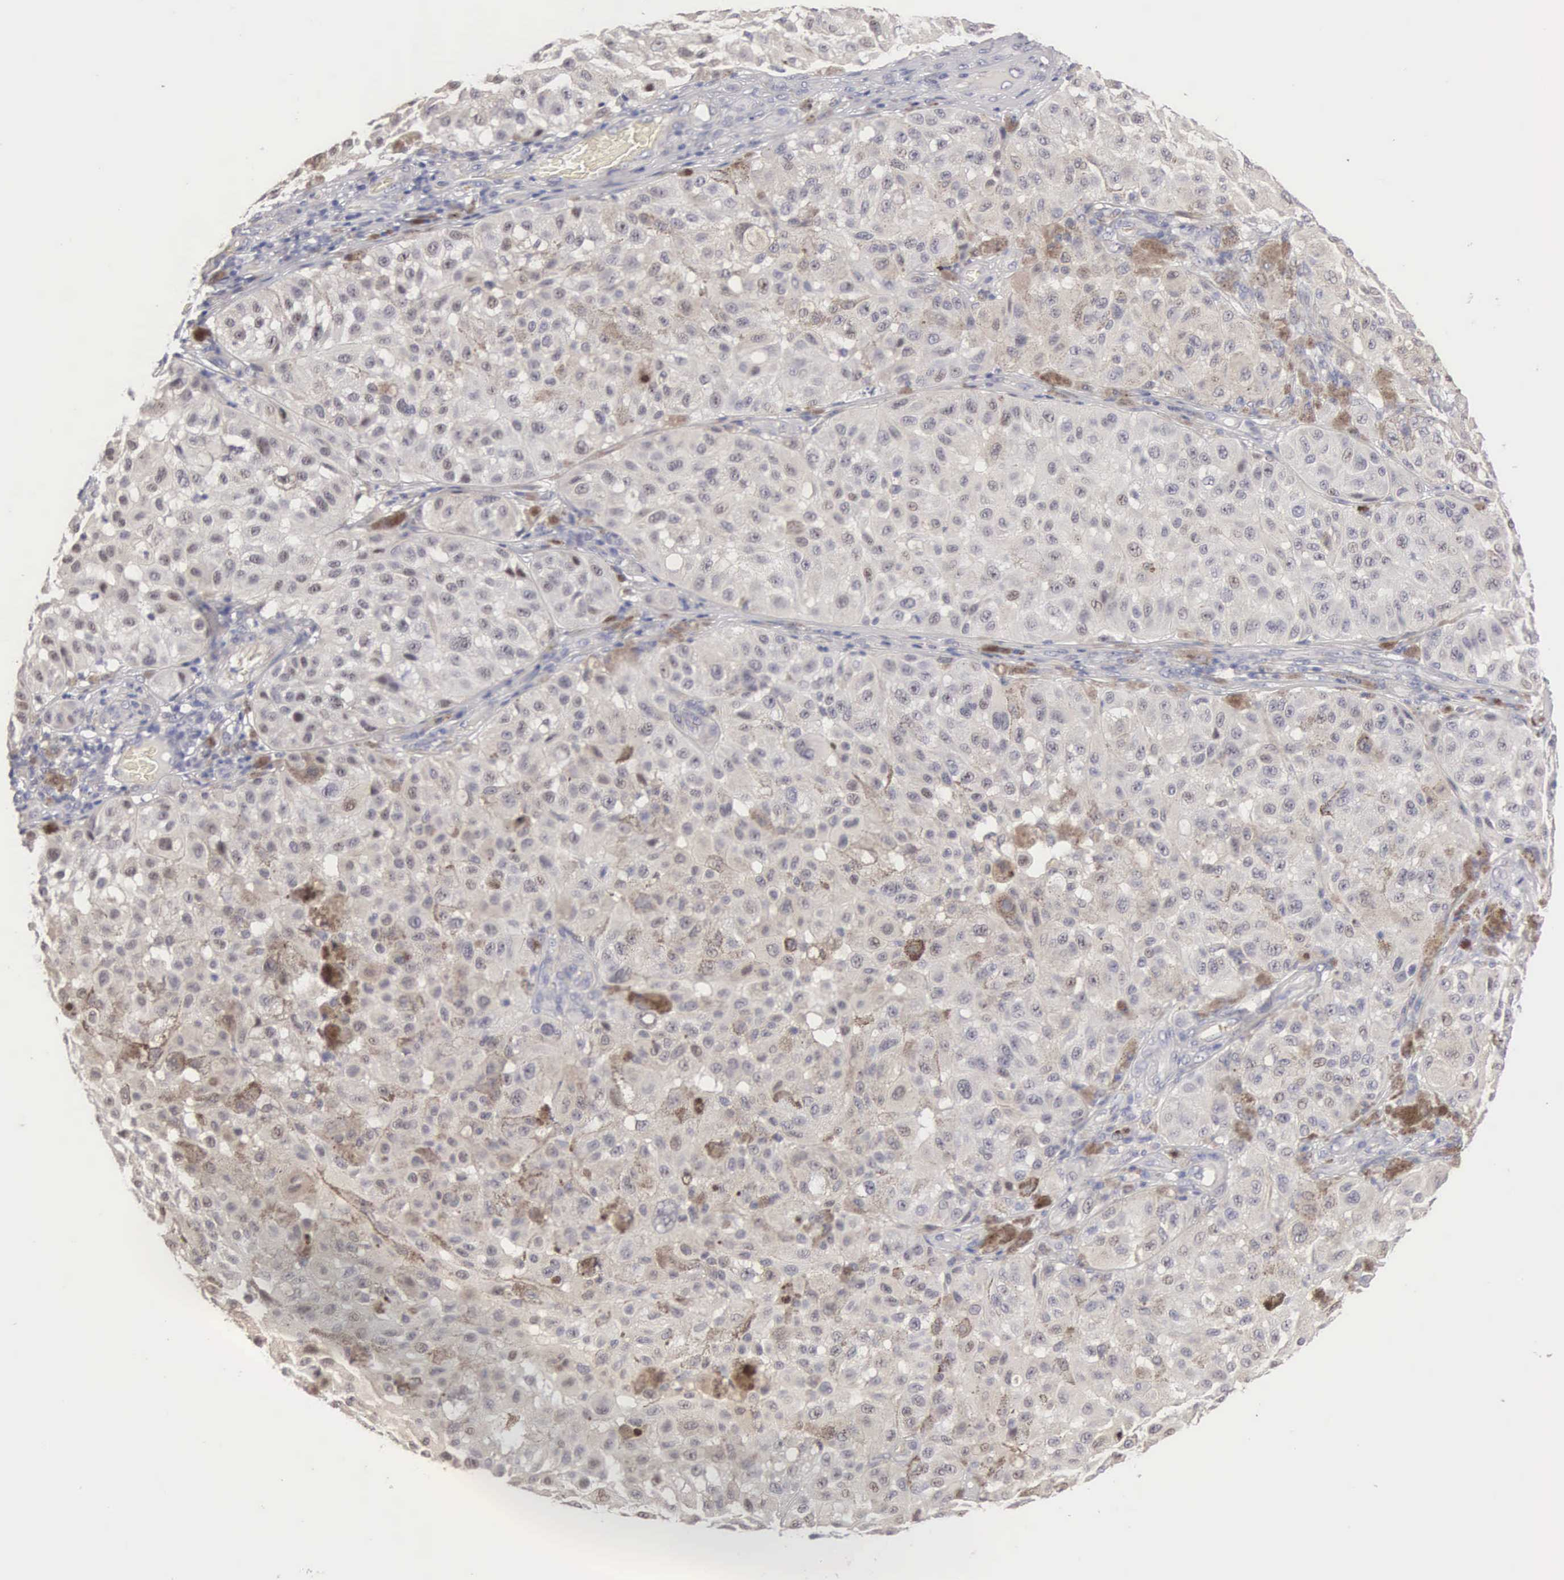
{"staining": {"intensity": "weak", "quantity": "<25%", "location": "cytoplasmic/membranous"}, "tissue": "melanoma", "cell_type": "Tumor cells", "image_type": "cancer", "snomed": [{"axis": "morphology", "description": "Malignant melanoma, NOS"}, {"axis": "topography", "description": "Skin"}], "caption": "Tumor cells show no significant expression in melanoma.", "gene": "ELFN2", "patient": {"sex": "female", "age": 64}}